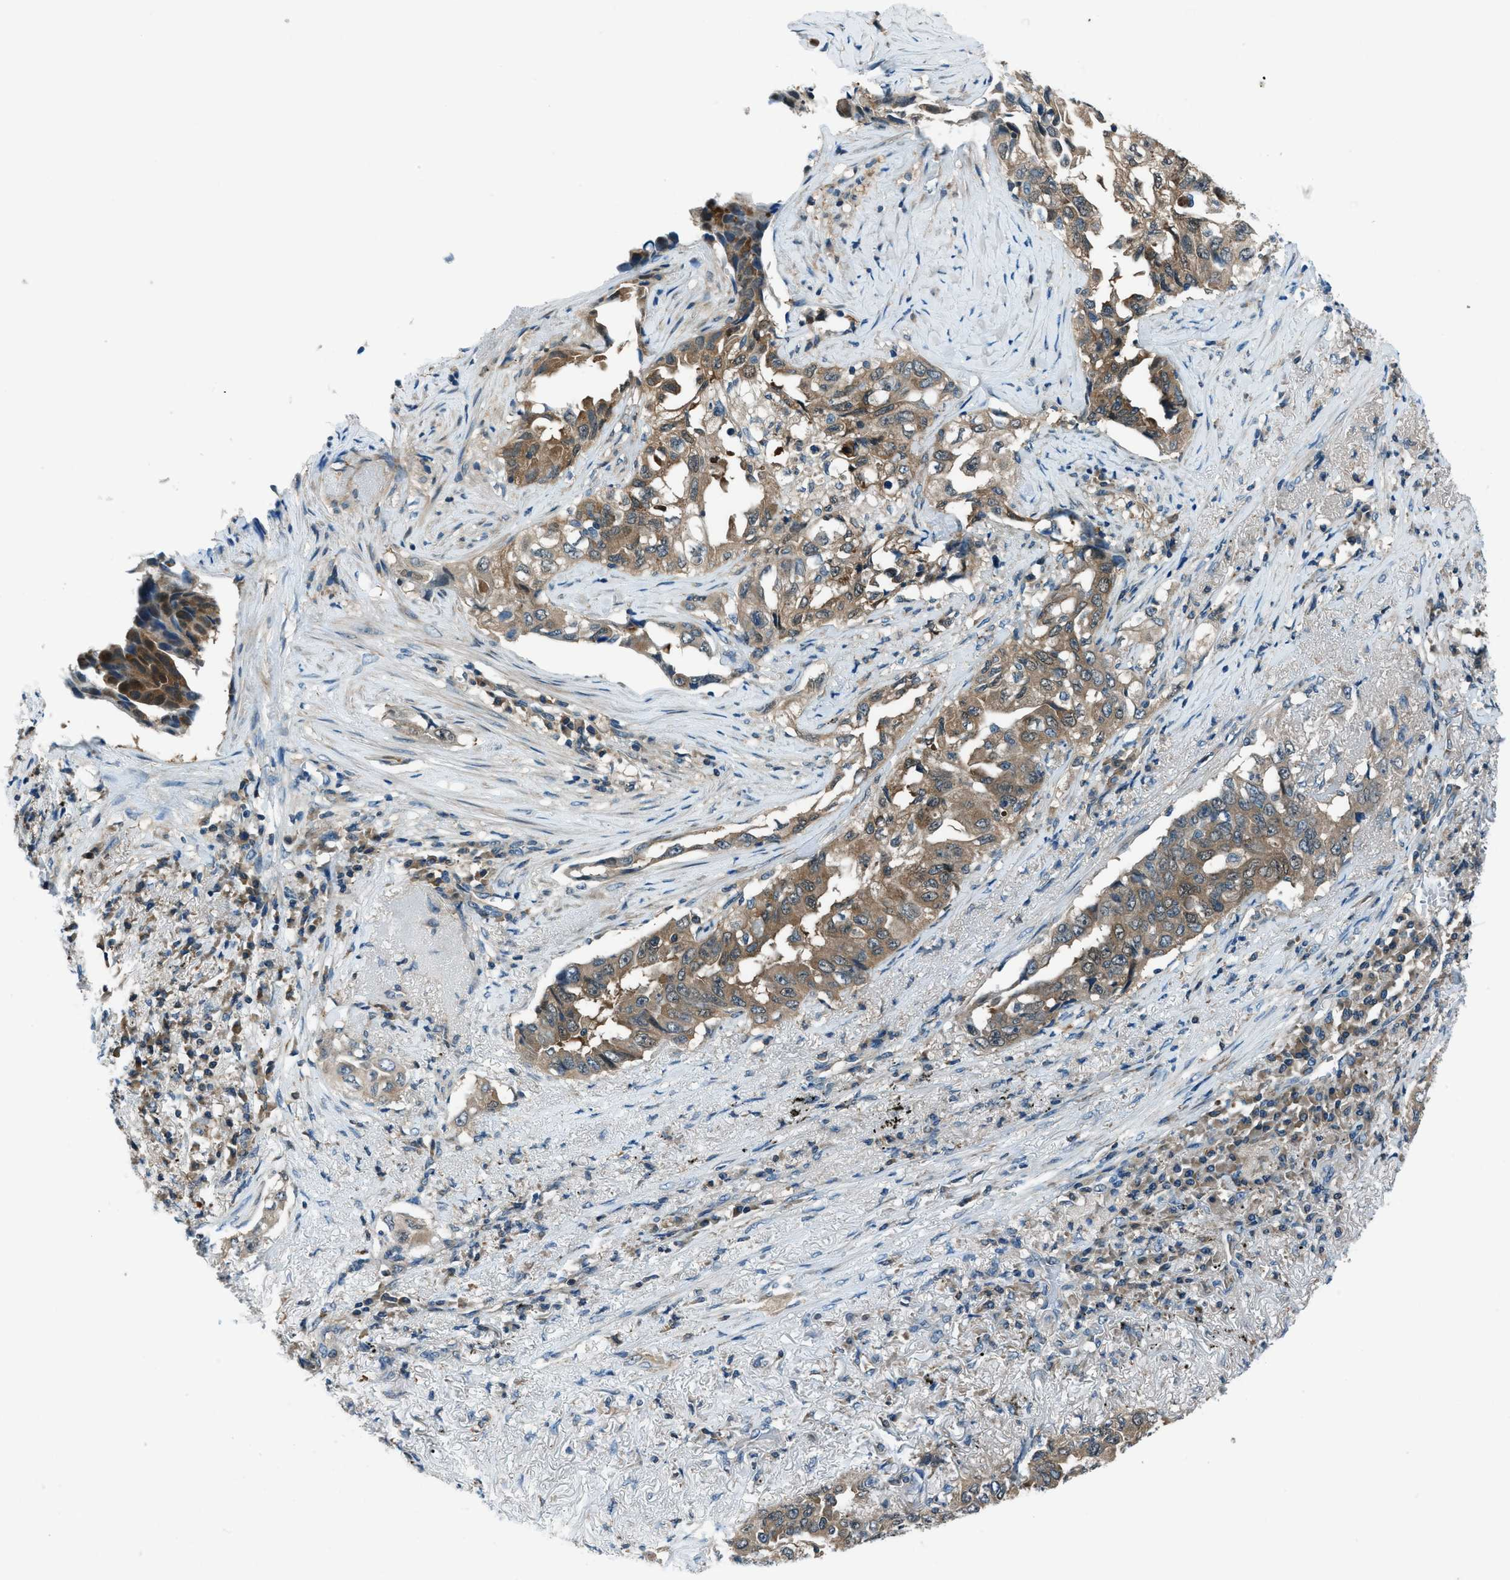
{"staining": {"intensity": "moderate", "quantity": ">75%", "location": "cytoplasmic/membranous"}, "tissue": "lung cancer", "cell_type": "Tumor cells", "image_type": "cancer", "snomed": [{"axis": "morphology", "description": "Adenocarcinoma, NOS"}, {"axis": "topography", "description": "Lung"}], "caption": "An image showing moderate cytoplasmic/membranous expression in approximately >75% of tumor cells in lung adenocarcinoma, as visualized by brown immunohistochemical staining.", "gene": "HEBP2", "patient": {"sex": "female", "age": 51}}